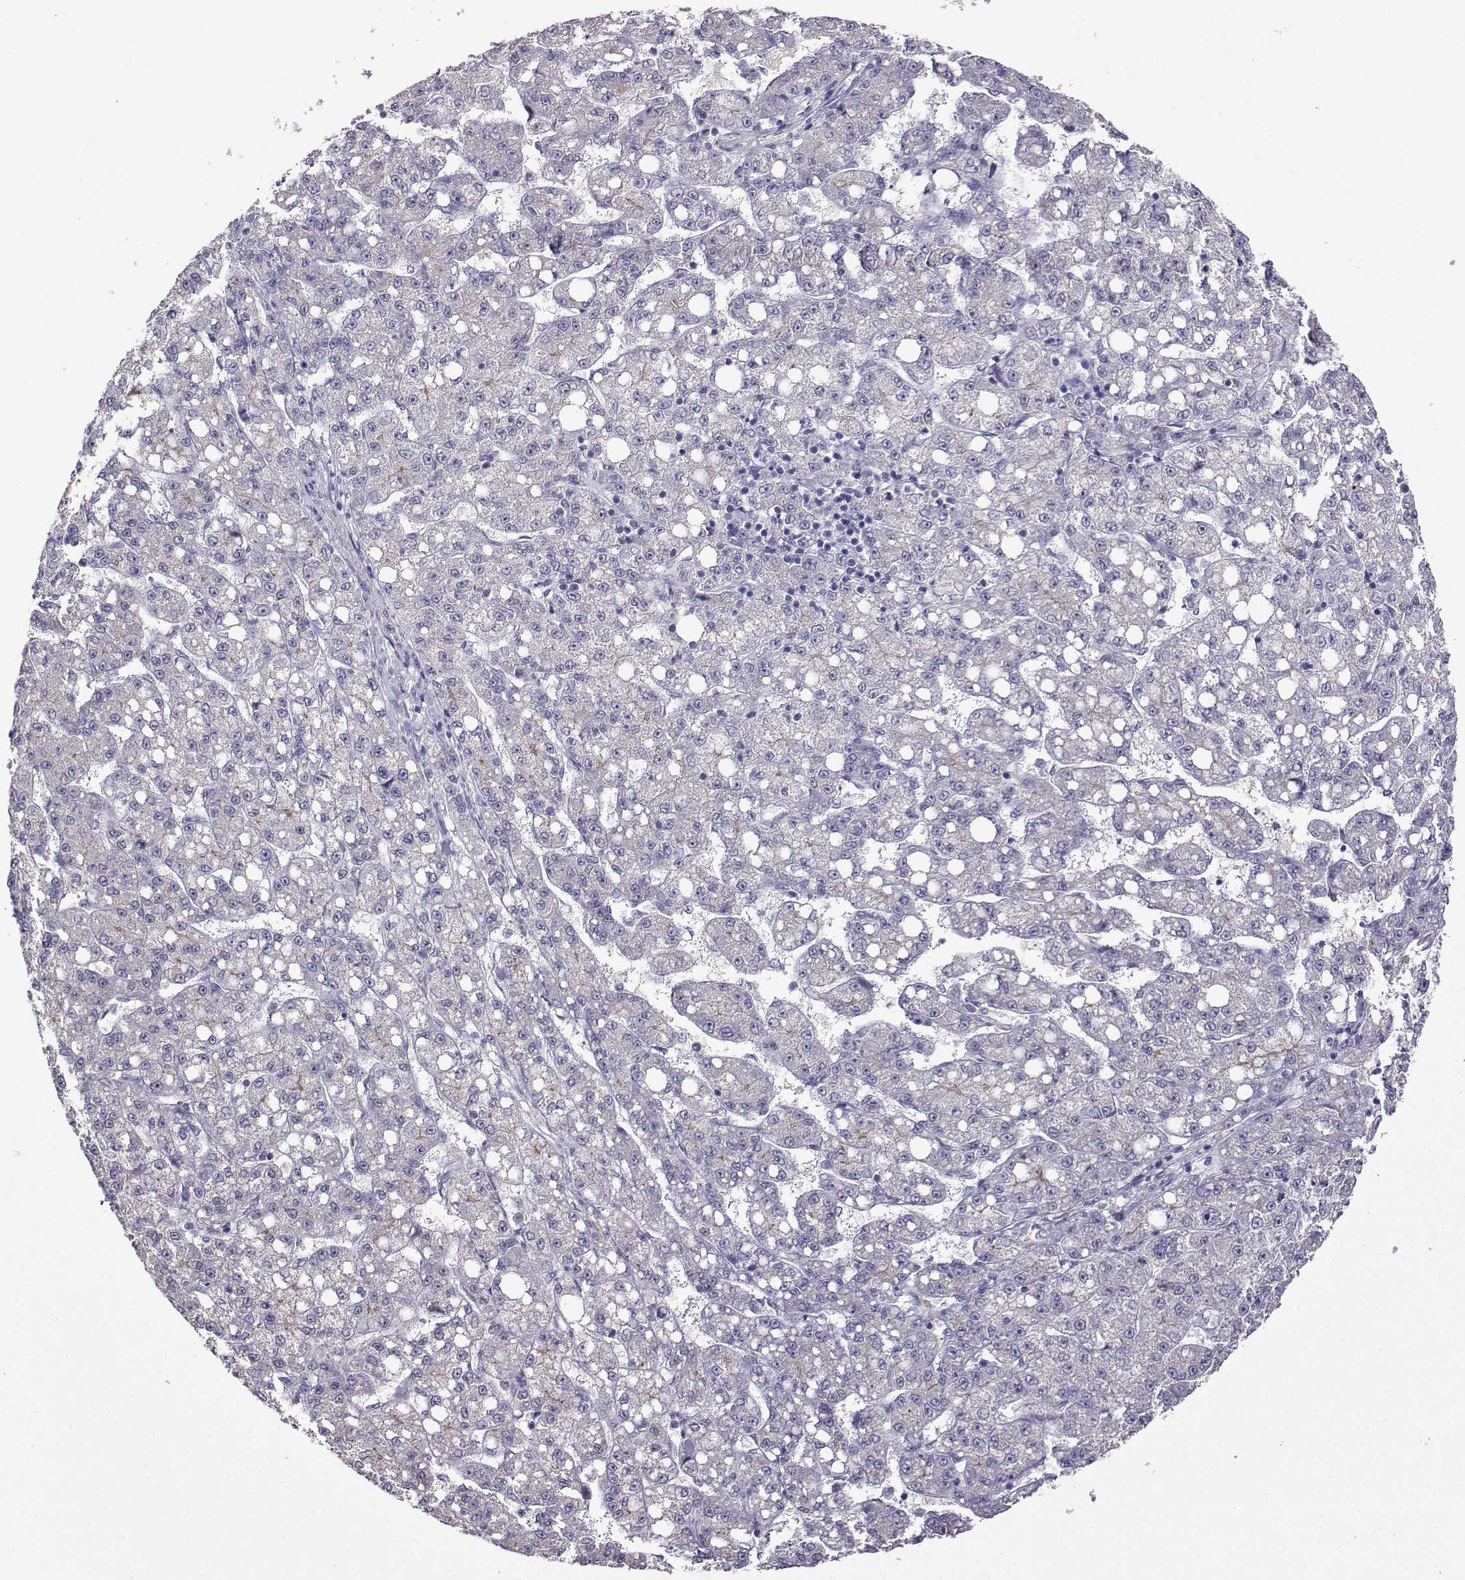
{"staining": {"intensity": "negative", "quantity": "none", "location": "none"}, "tissue": "liver cancer", "cell_type": "Tumor cells", "image_type": "cancer", "snomed": [{"axis": "morphology", "description": "Carcinoma, Hepatocellular, NOS"}, {"axis": "topography", "description": "Liver"}], "caption": "DAB immunohistochemical staining of human liver hepatocellular carcinoma displays no significant expression in tumor cells. (Brightfield microscopy of DAB (3,3'-diaminobenzidine) immunohistochemistry at high magnification).", "gene": "FCAMR", "patient": {"sex": "female", "age": 65}}